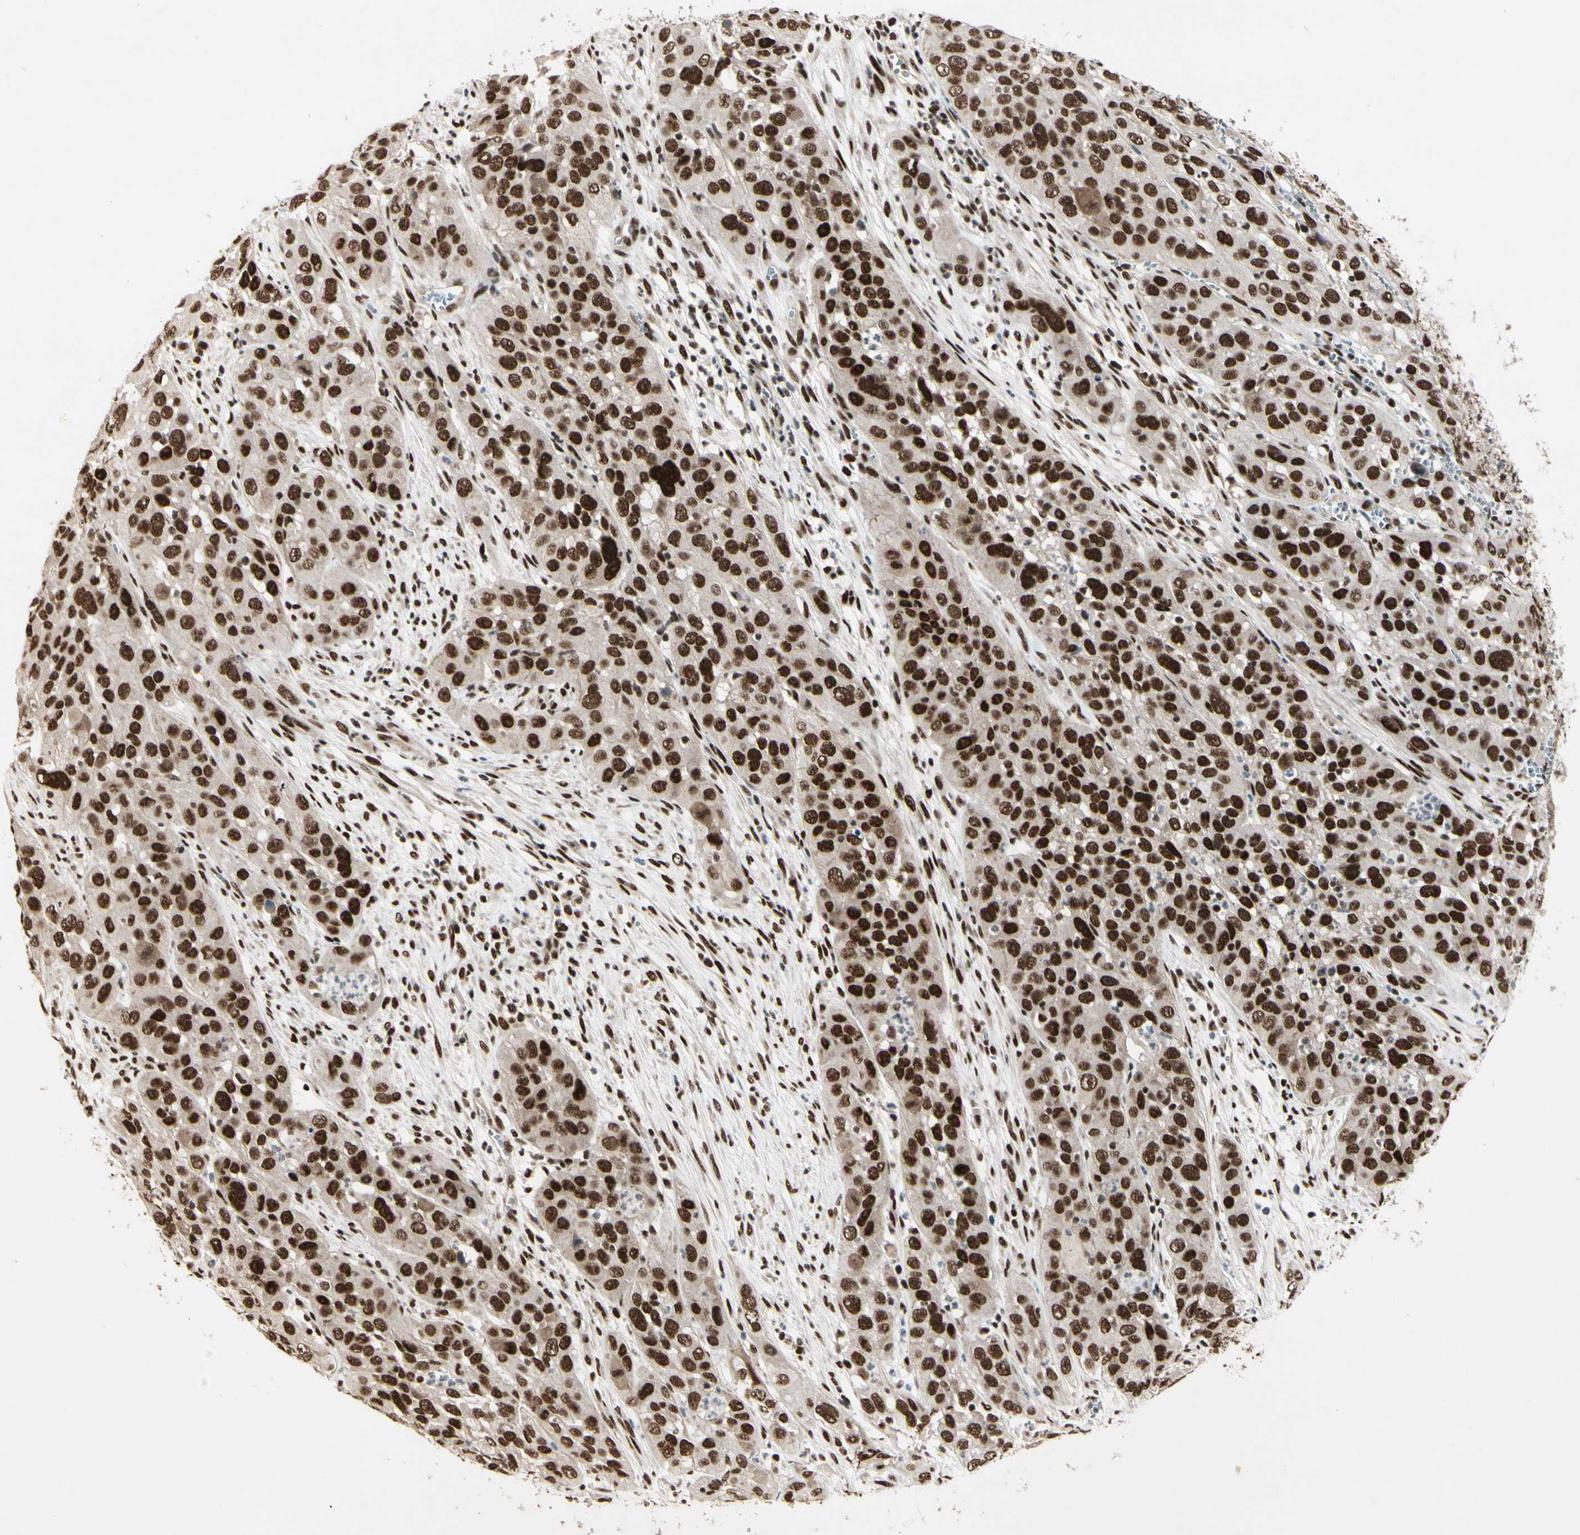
{"staining": {"intensity": "strong", "quantity": ">75%", "location": "nuclear"}, "tissue": "cervical cancer", "cell_type": "Tumor cells", "image_type": "cancer", "snomed": [{"axis": "morphology", "description": "Squamous cell carcinoma, NOS"}, {"axis": "topography", "description": "Cervix"}], "caption": "High-power microscopy captured an immunohistochemistry (IHC) histopathology image of cervical cancer (squamous cell carcinoma), revealing strong nuclear staining in approximately >75% of tumor cells. (DAB (3,3'-diaminobenzidine) IHC with brightfield microscopy, high magnification).", "gene": "CHAMP1", "patient": {"sex": "female", "age": 32}}